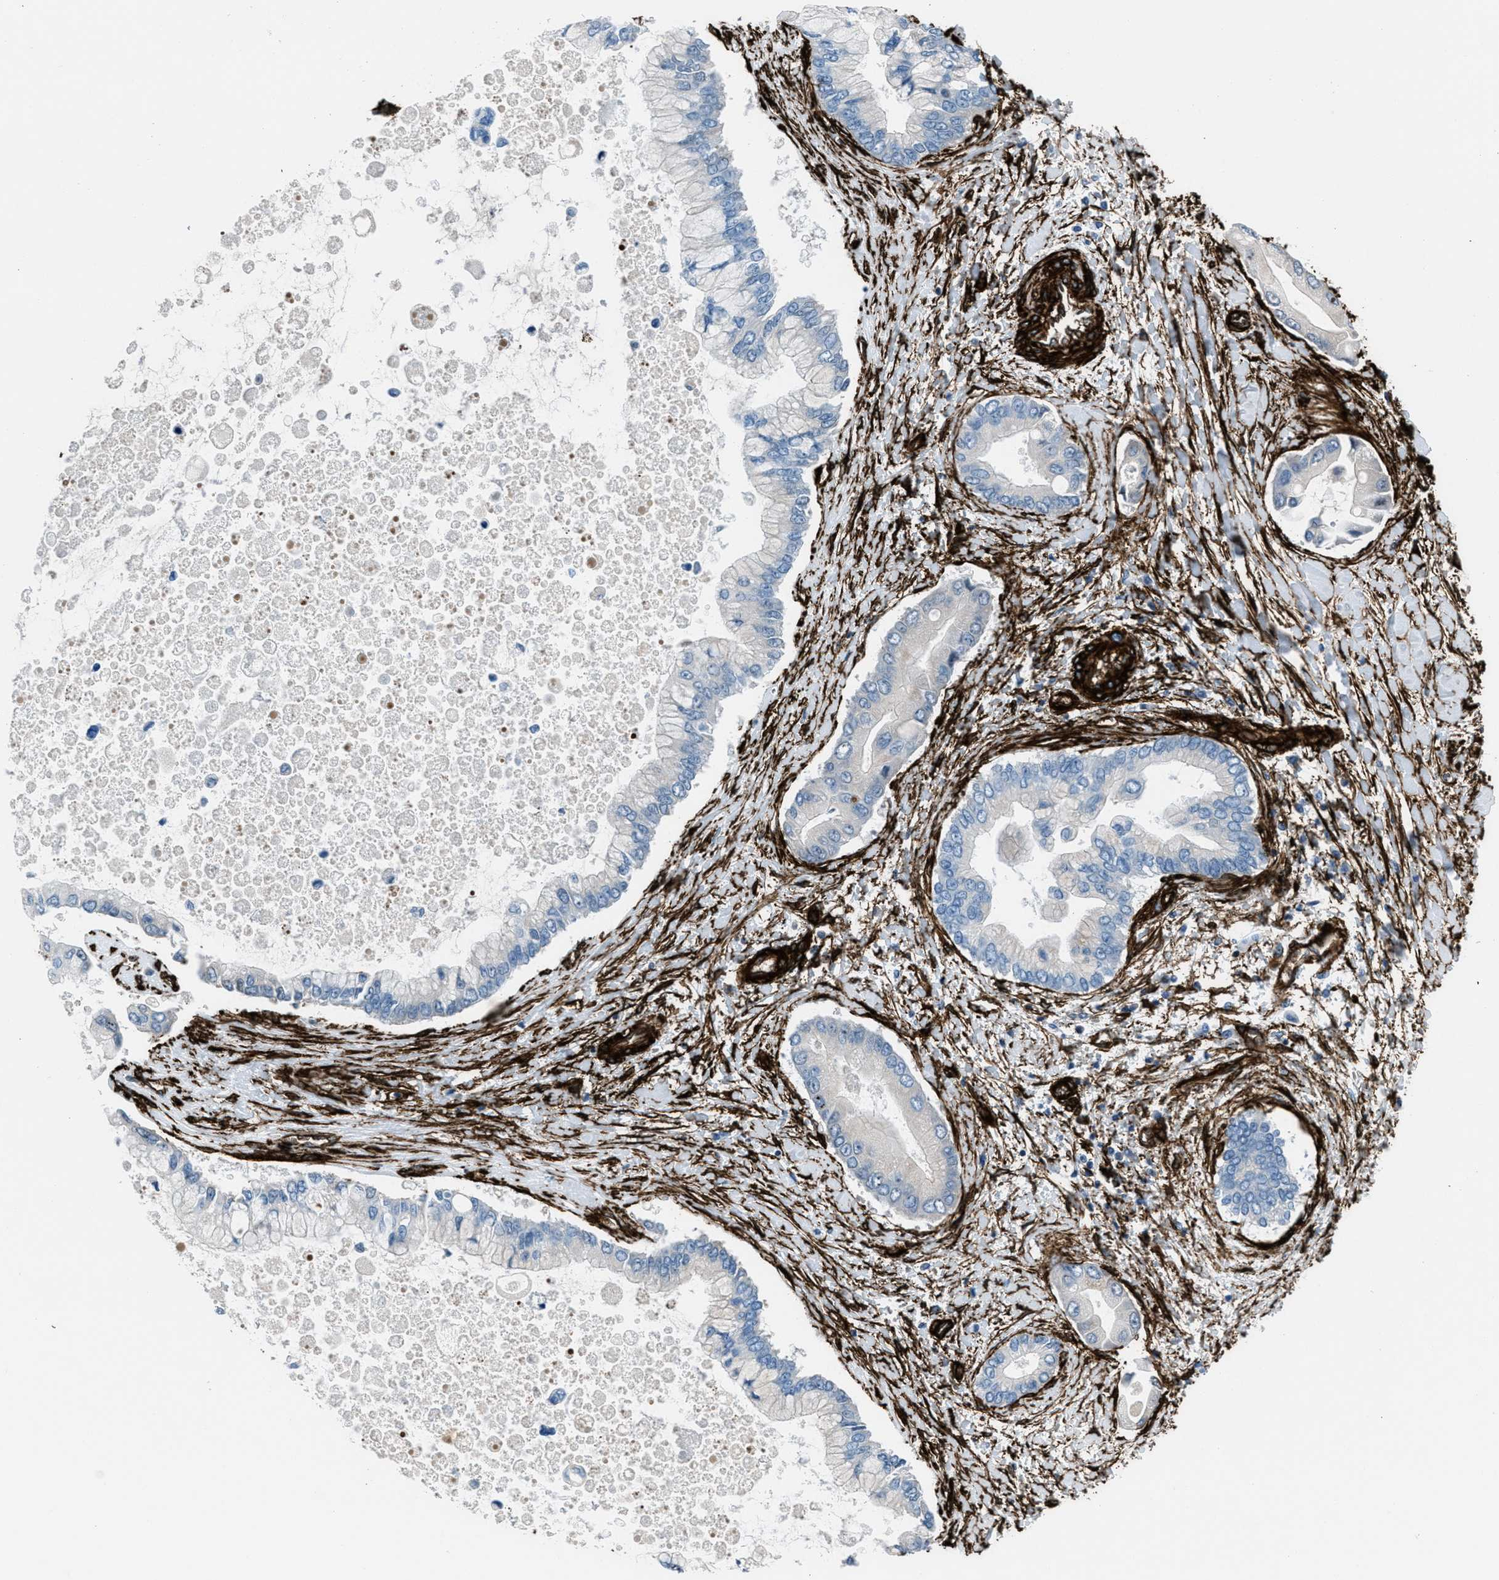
{"staining": {"intensity": "negative", "quantity": "none", "location": "none"}, "tissue": "liver cancer", "cell_type": "Tumor cells", "image_type": "cancer", "snomed": [{"axis": "morphology", "description": "Cholangiocarcinoma"}, {"axis": "topography", "description": "Liver"}], "caption": "Immunohistochemistry of human liver cholangiocarcinoma demonstrates no positivity in tumor cells.", "gene": "CALD1", "patient": {"sex": "male", "age": 50}}